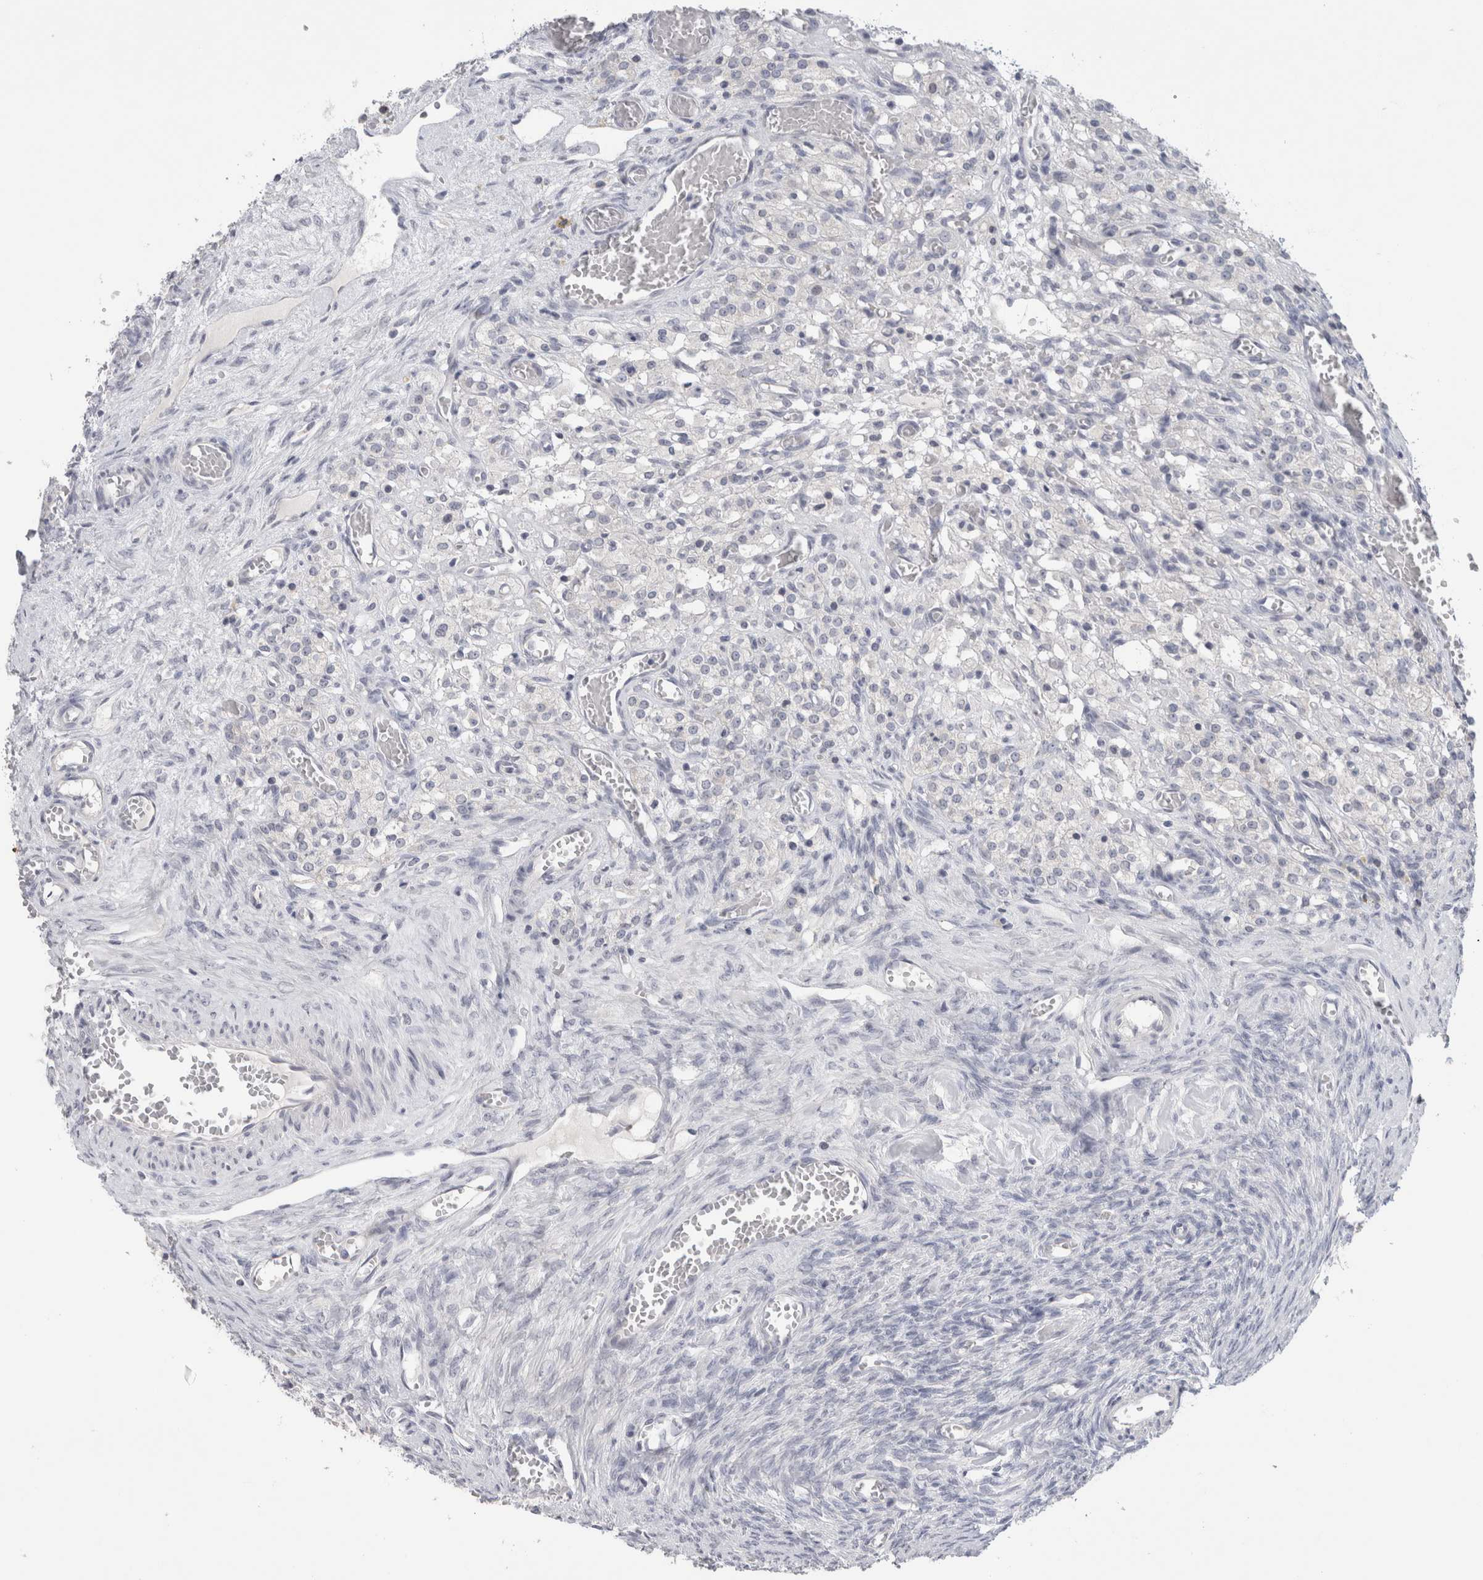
{"staining": {"intensity": "weak", "quantity": "25%-75%", "location": "cytoplasmic/membranous"}, "tissue": "ovary", "cell_type": "Follicle cells", "image_type": "normal", "snomed": [{"axis": "morphology", "description": "Normal tissue, NOS"}, {"axis": "topography", "description": "Ovary"}], "caption": "Protein positivity by immunohistochemistry (IHC) exhibits weak cytoplasmic/membranous expression in approximately 25%-75% of follicle cells in benign ovary. (Stains: DAB (3,3'-diaminobenzidine) in brown, nuclei in blue, Microscopy: brightfield microscopy at high magnification).", "gene": "TONSL", "patient": {"sex": "female", "age": 27}}